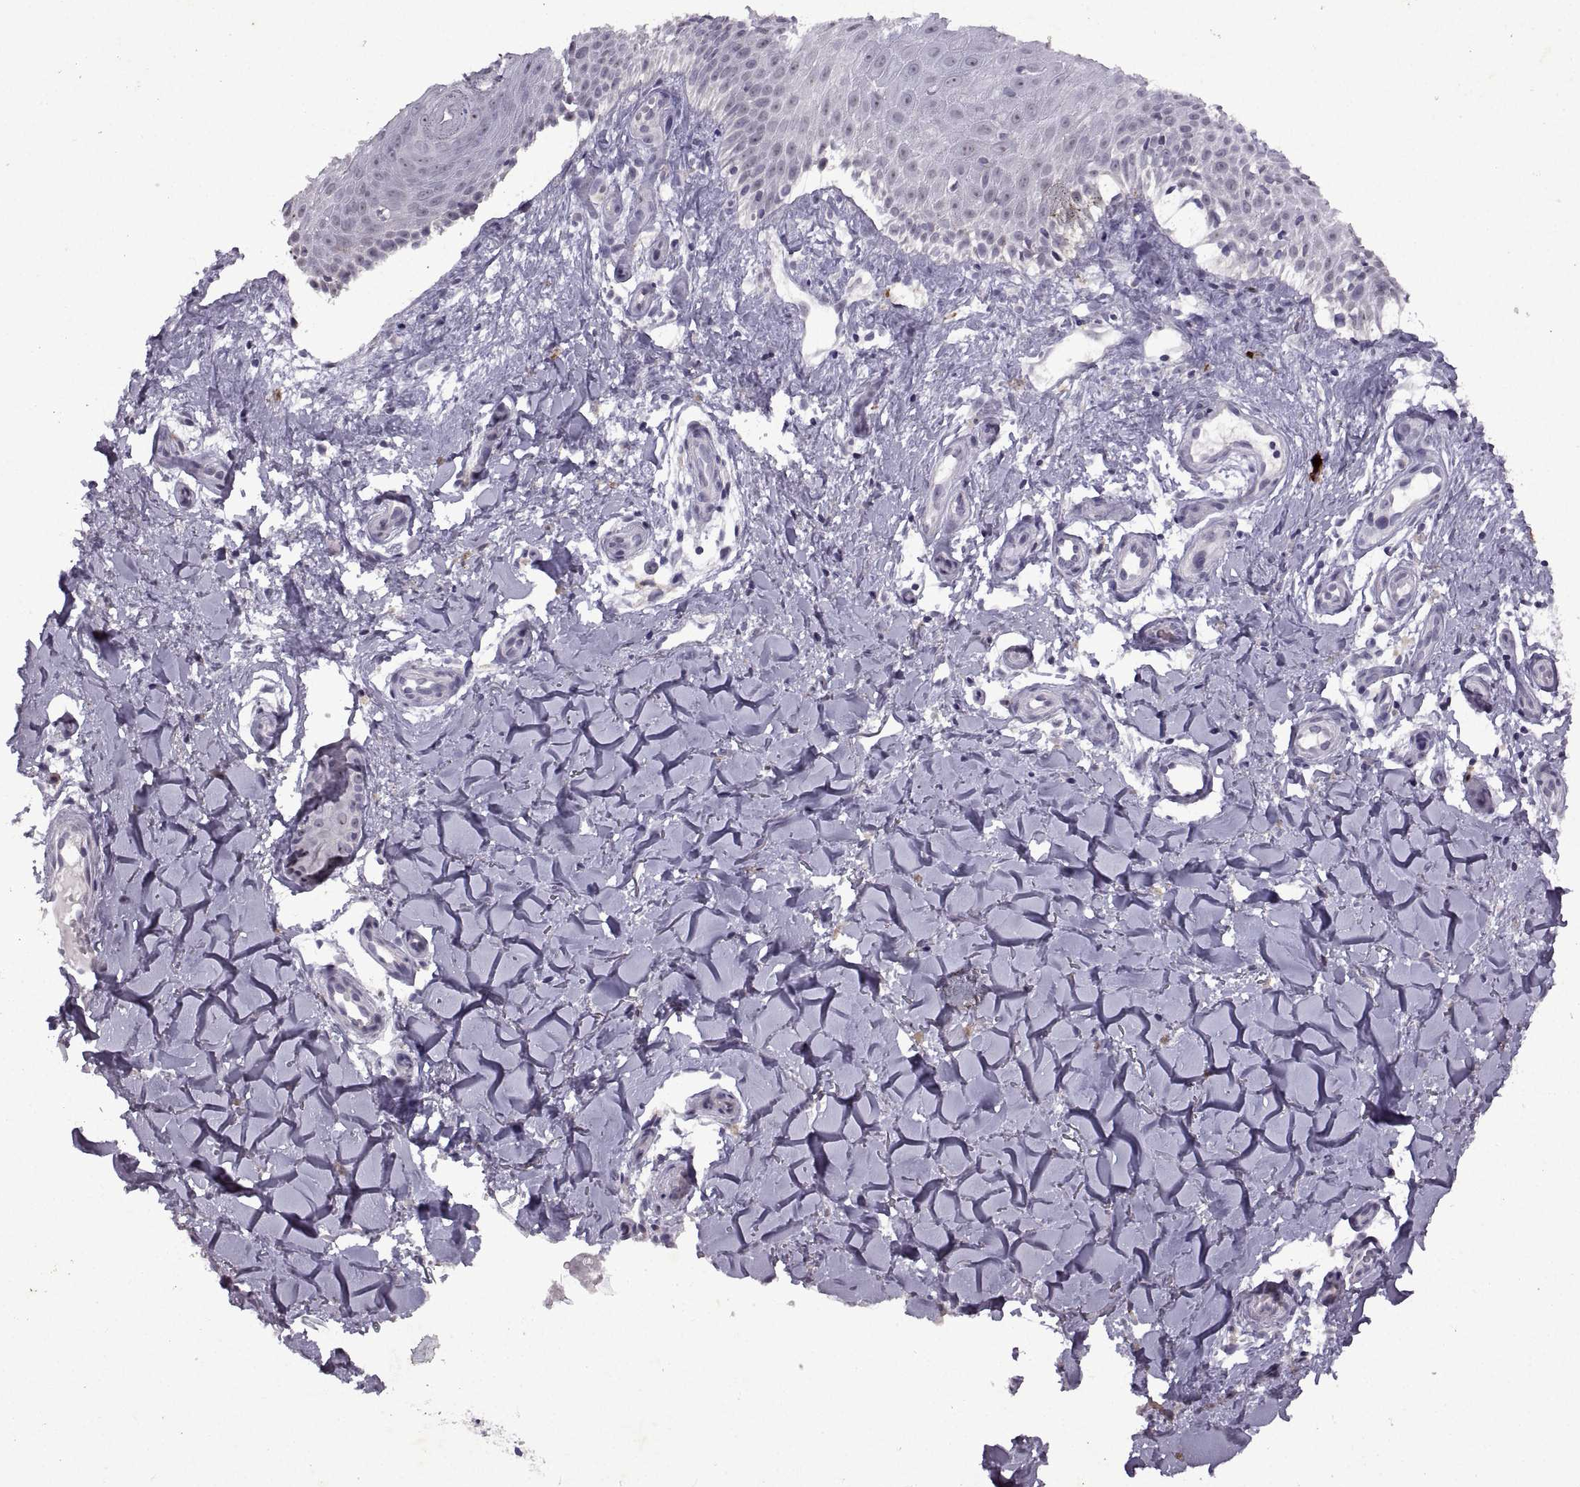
{"staining": {"intensity": "negative", "quantity": "none", "location": "none"}, "tissue": "melanoma", "cell_type": "Tumor cells", "image_type": "cancer", "snomed": [{"axis": "morphology", "description": "Malignant melanoma, NOS"}, {"axis": "topography", "description": "Skin"}], "caption": "This photomicrograph is of melanoma stained with immunohistochemistry (IHC) to label a protein in brown with the nuclei are counter-stained blue. There is no staining in tumor cells. (Stains: DAB immunohistochemistry with hematoxylin counter stain, Microscopy: brightfield microscopy at high magnification).", "gene": "SINHCAF", "patient": {"sex": "female", "age": 53}}